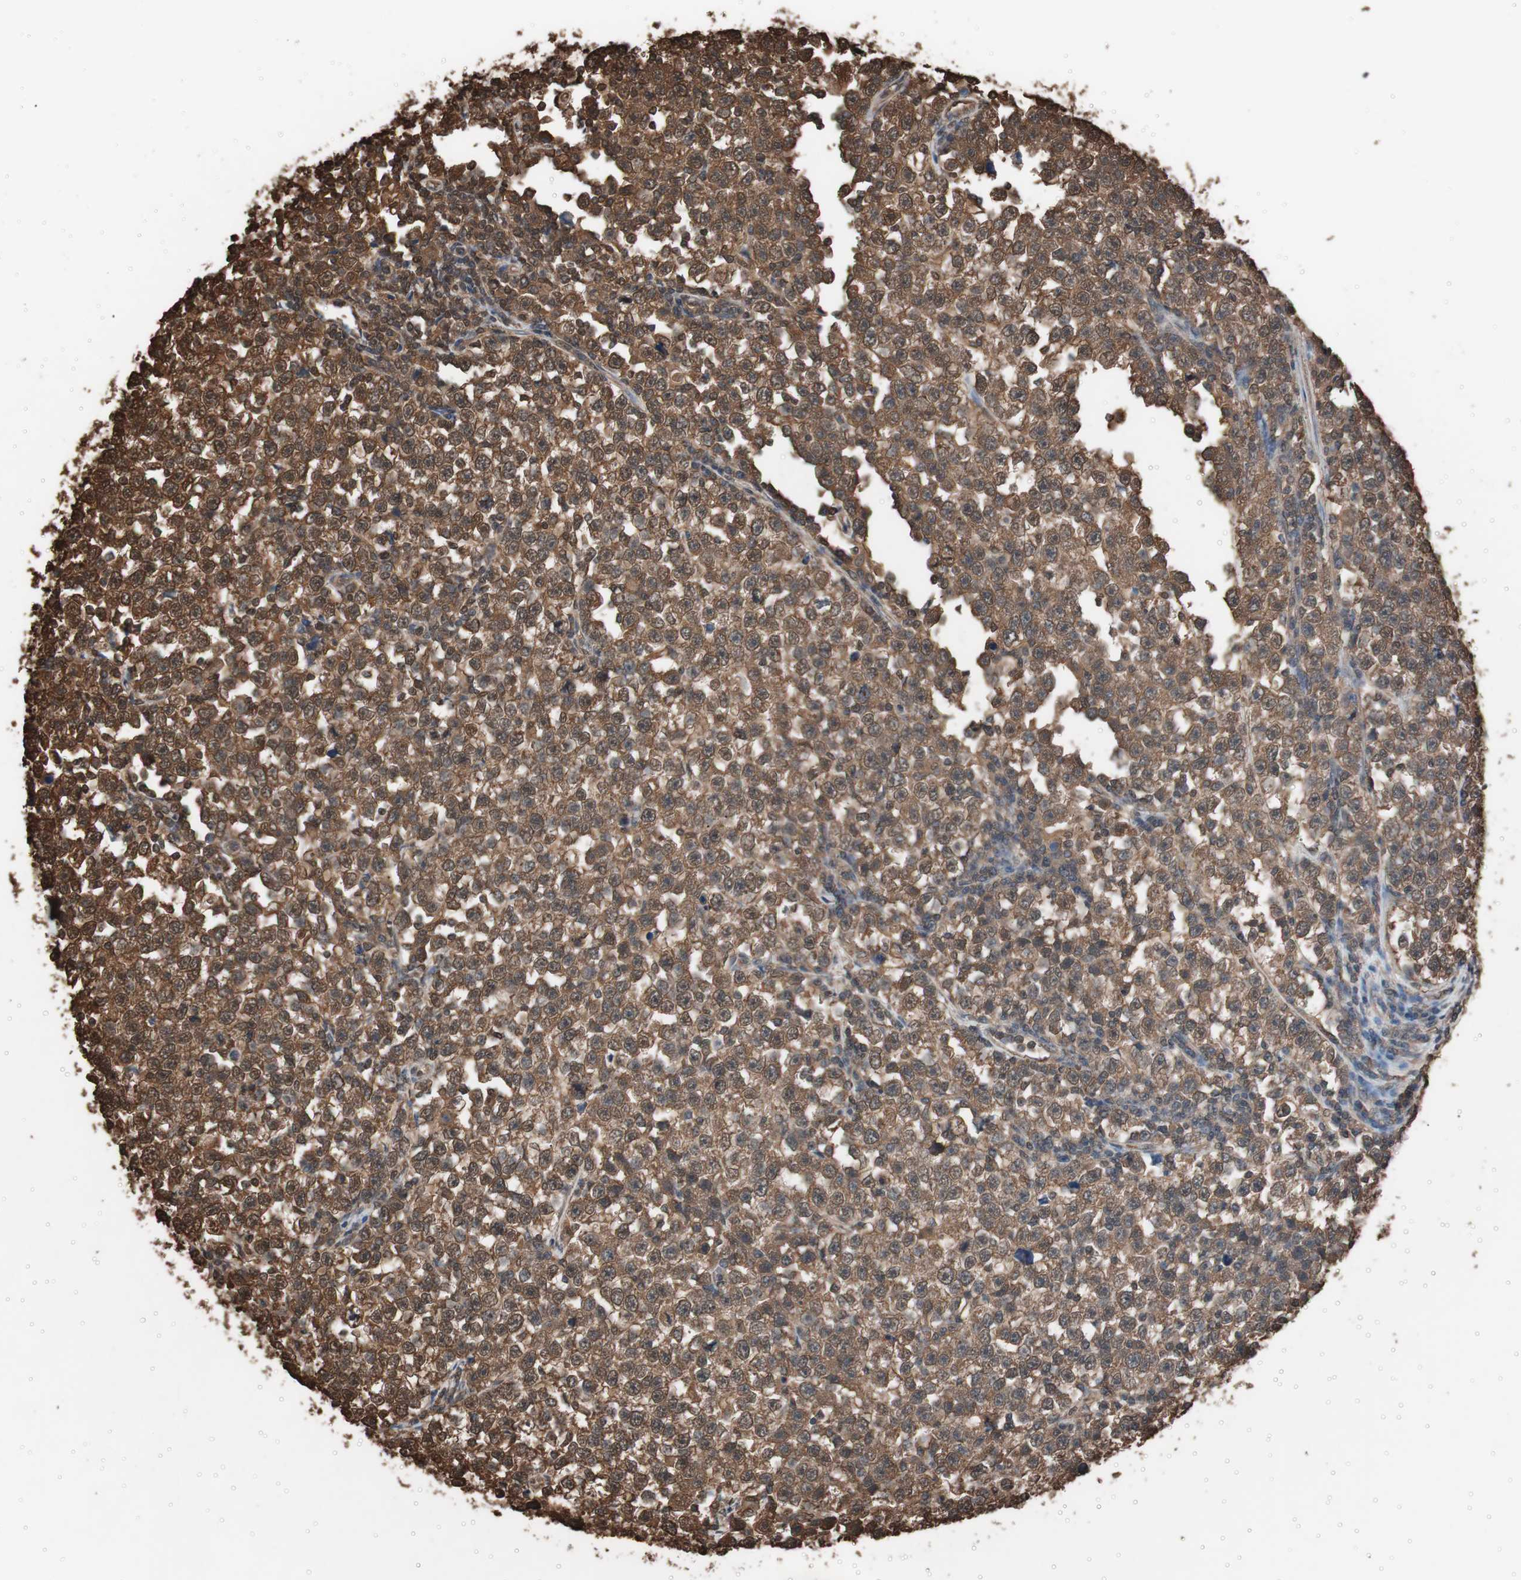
{"staining": {"intensity": "strong", "quantity": ">75%", "location": "cytoplasmic/membranous,nuclear"}, "tissue": "testis cancer", "cell_type": "Tumor cells", "image_type": "cancer", "snomed": [{"axis": "morphology", "description": "Seminoma, NOS"}, {"axis": "topography", "description": "Testis"}], "caption": "A brown stain shows strong cytoplasmic/membranous and nuclear positivity of a protein in human testis cancer tumor cells. Using DAB (brown) and hematoxylin (blue) stains, captured at high magnification using brightfield microscopy.", "gene": "CALM2", "patient": {"sex": "male", "age": 43}}